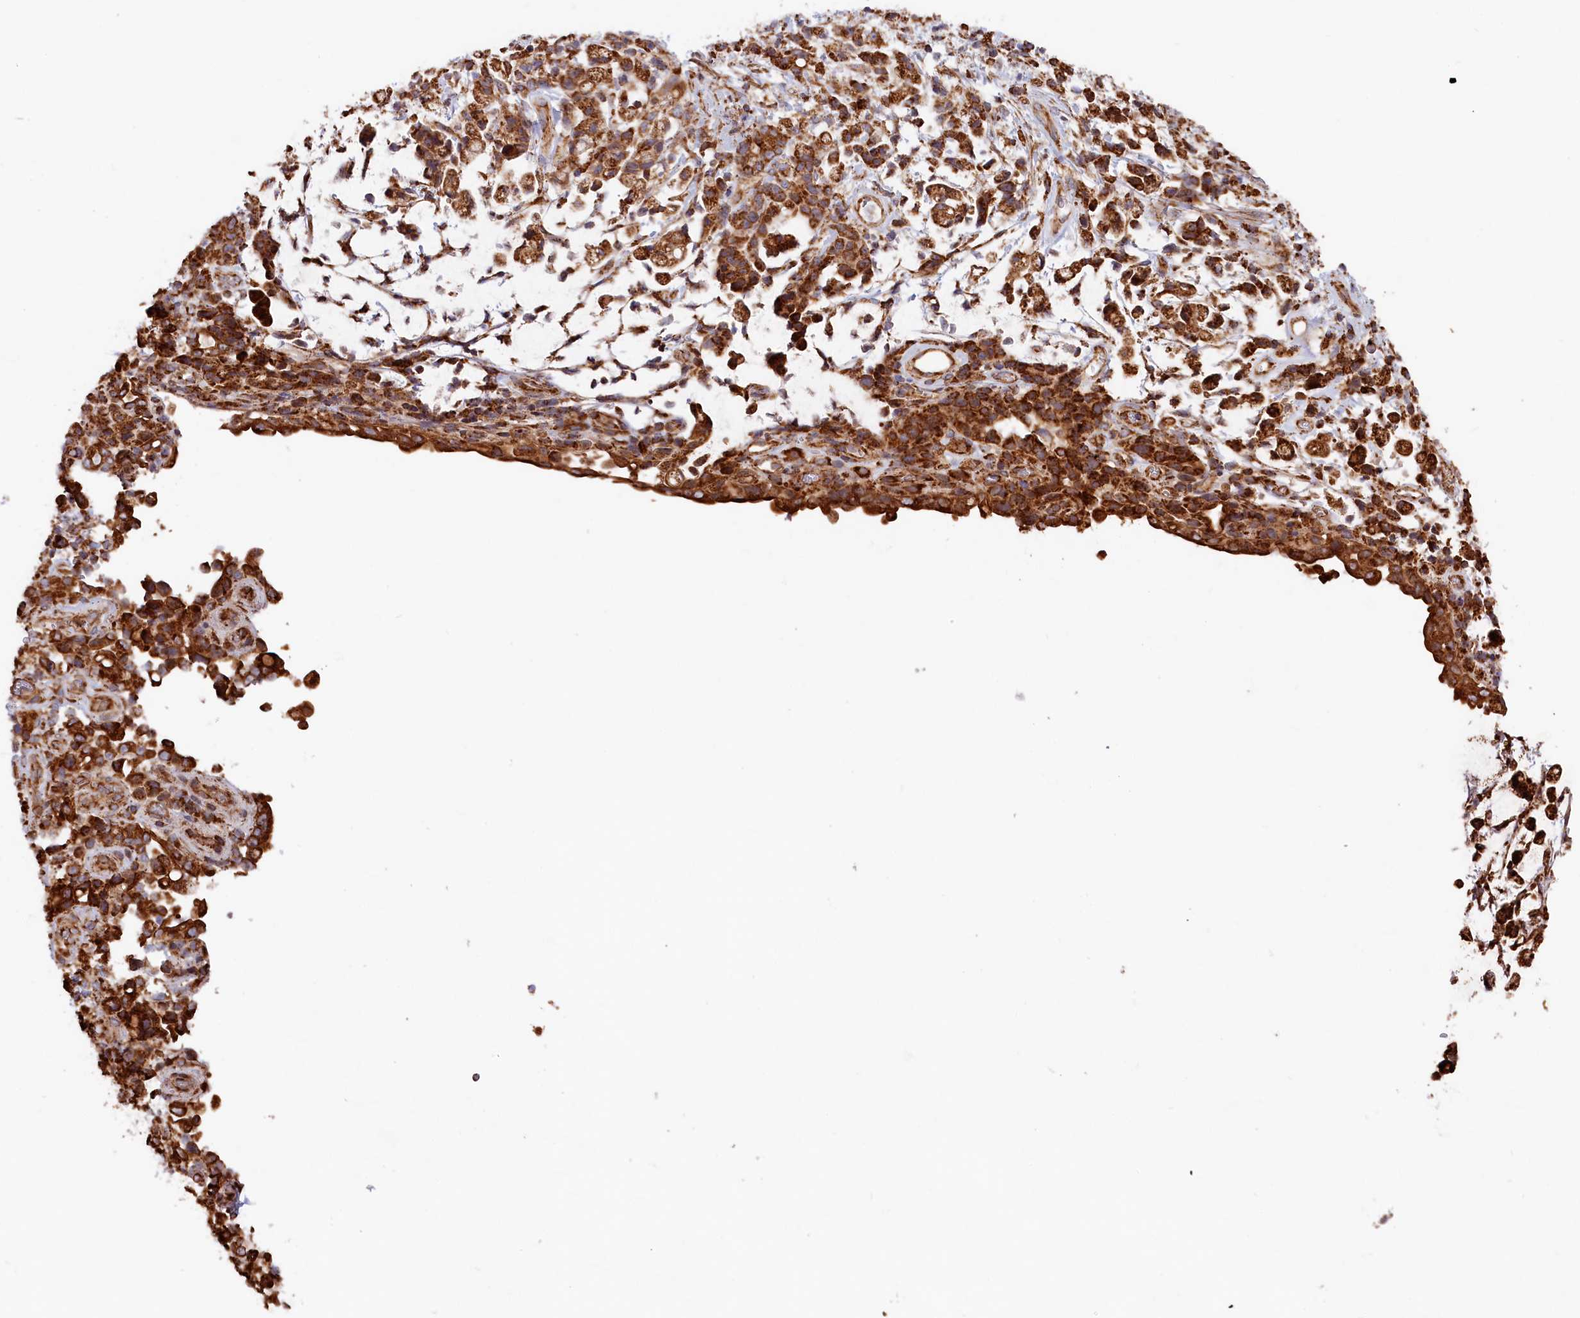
{"staining": {"intensity": "strong", "quantity": ">75%", "location": "cytoplasmic/membranous"}, "tissue": "stomach cancer", "cell_type": "Tumor cells", "image_type": "cancer", "snomed": [{"axis": "morphology", "description": "Adenocarcinoma, NOS"}, {"axis": "topography", "description": "Stomach"}], "caption": "A high-resolution image shows IHC staining of stomach cancer, which displays strong cytoplasmic/membranous expression in about >75% of tumor cells. The protein of interest is stained brown, and the nuclei are stained in blue (DAB (3,3'-diaminobenzidine) IHC with brightfield microscopy, high magnification).", "gene": "MACROD1", "patient": {"sex": "female", "age": 60}}